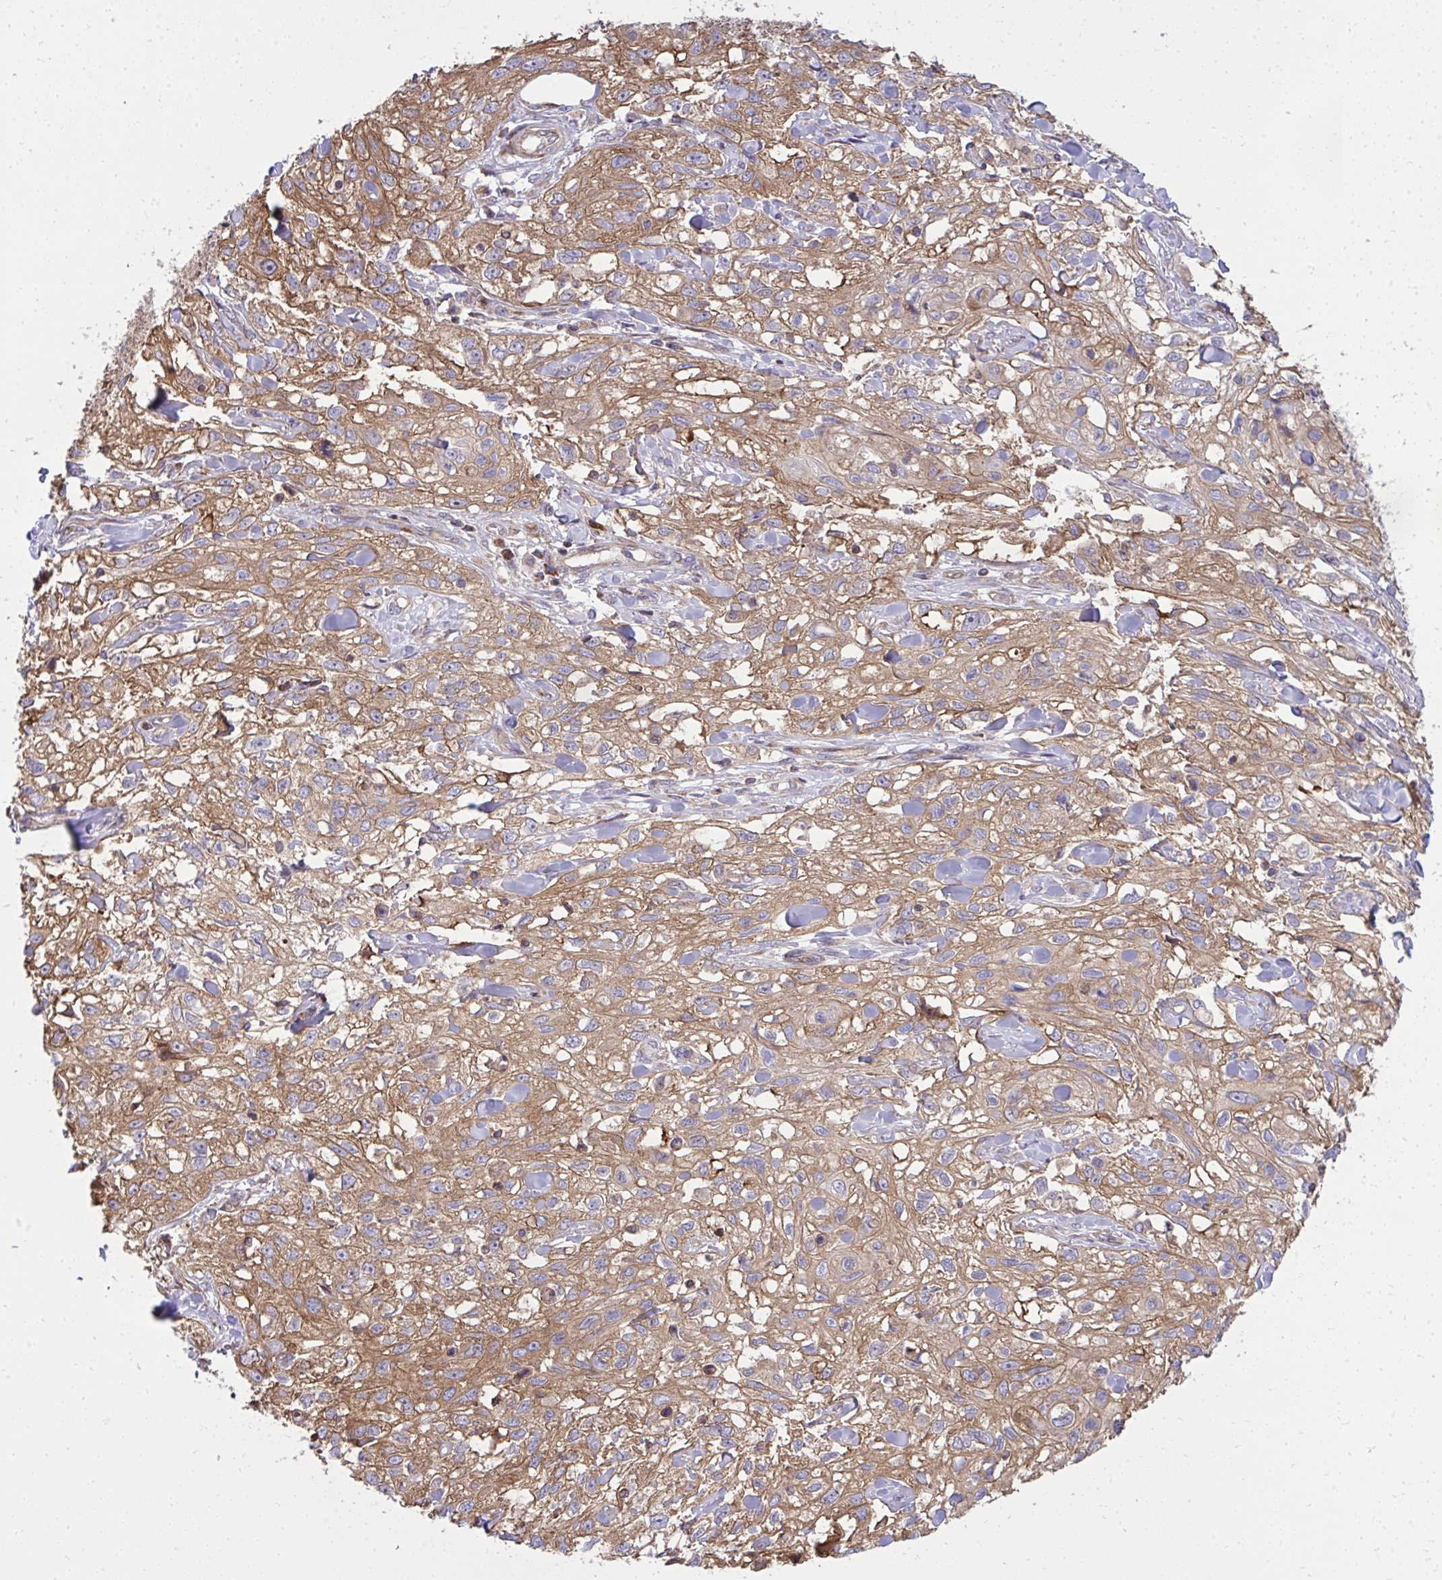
{"staining": {"intensity": "moderate", "quantity": ">75%", "location": "cytoplasmic/membranous"}, "tissue": "skin cancer", "cell_type": "Tumor cells", "image_type": "cancer", "snomed": [{"axis": "morphology", "description": "Squamous cell carcinoma, NOS"}, {"axis": "topography", "description": "Skin"}, {"axis": "topography", "description": "Vulva"}], "caption": "Moderate cytoplasmic/membranous staining for a protein is appreciated in approximately >75% of tumor cells of squamous cell carcinoma (skin) using immunohistochemistry.", "gene": "NMNAT3", "patient": {"sex": "female", "age": 86}}